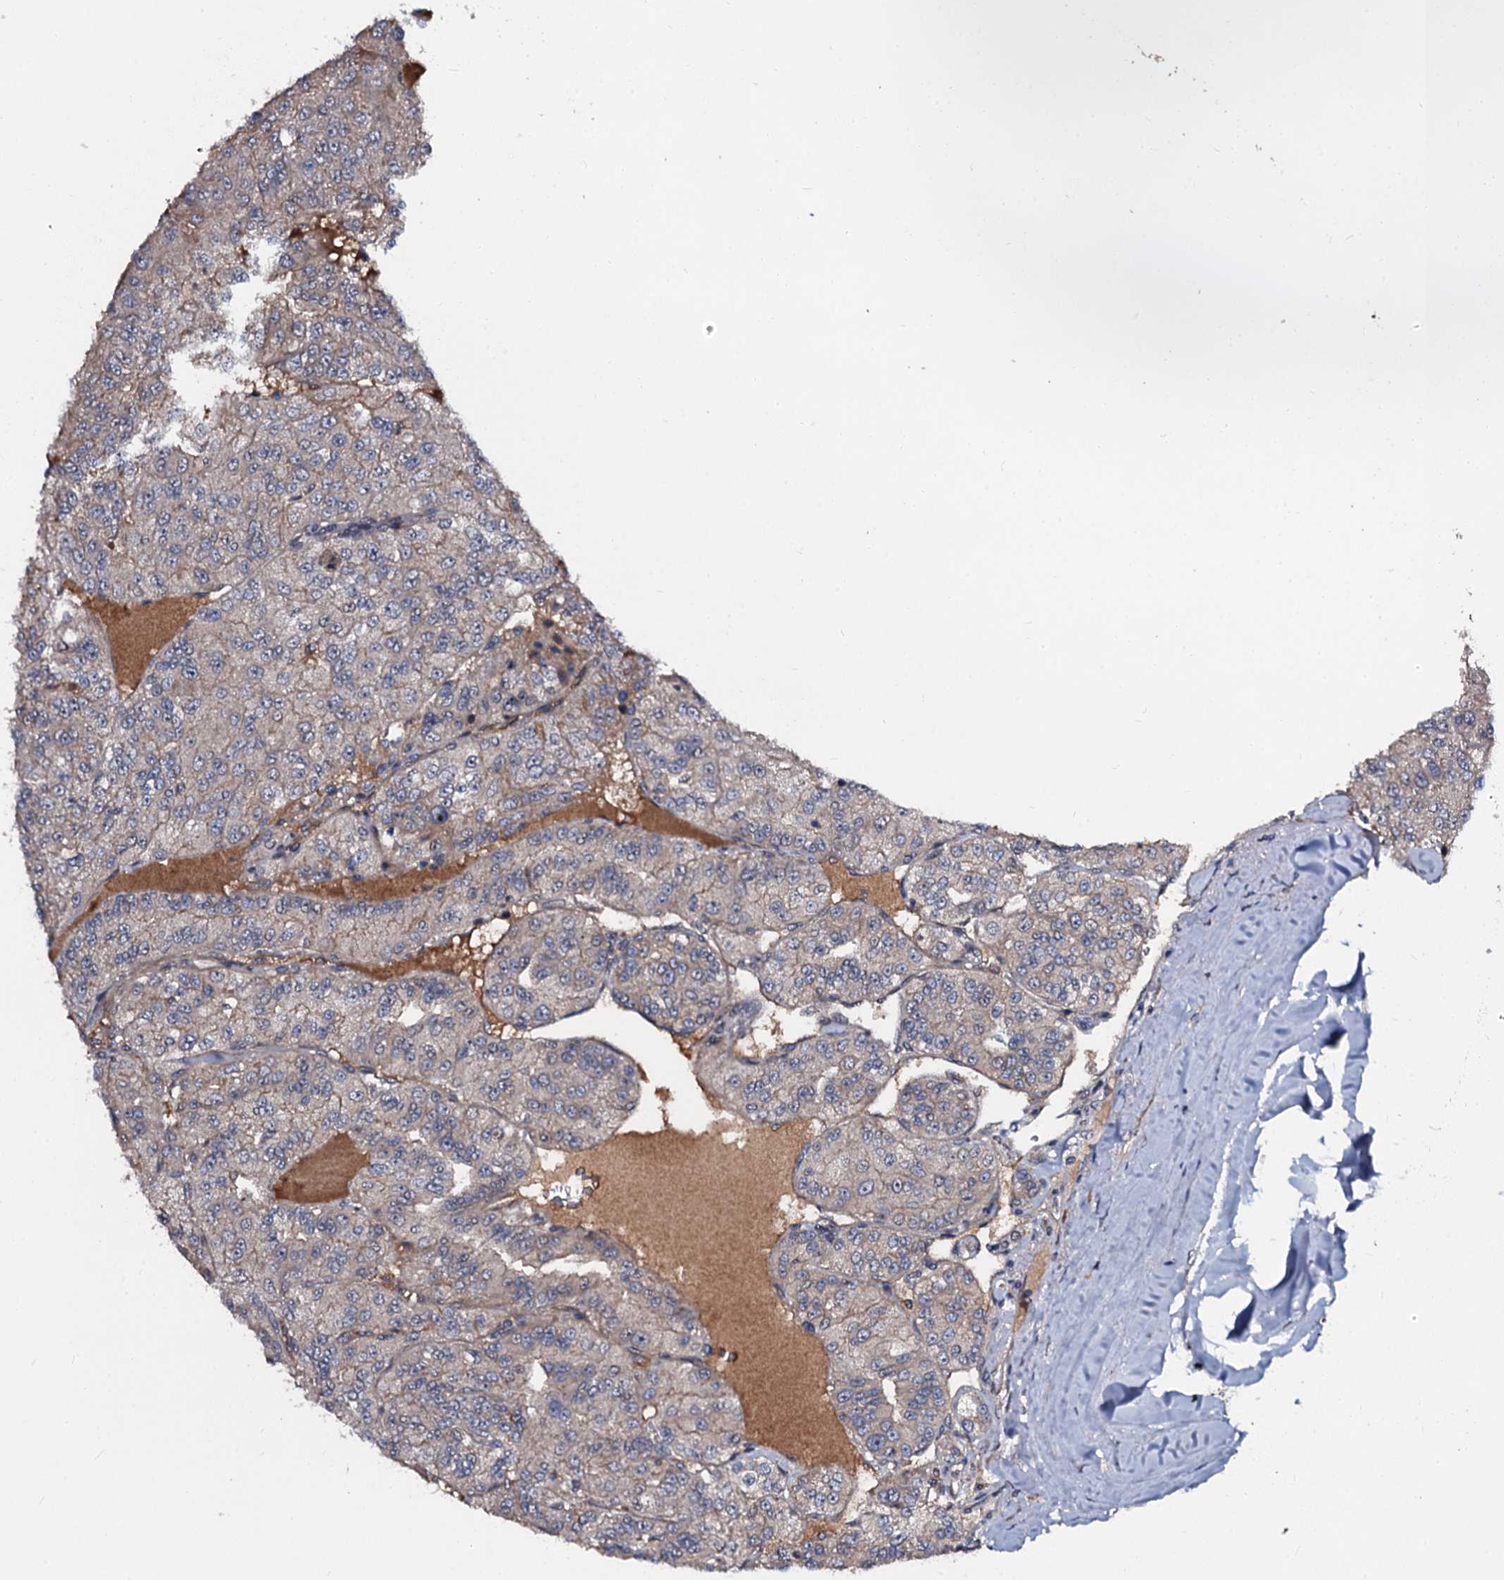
{"staining": {"intensity": "weak", "quantity": "25%-75%", "location": "cytoplasmic/membranous"}, "tissue": "renal cancer", "cell_type": "Tumor cells", "image_type": "cancer", "snomed": [{"axis": "morphology", "description": "Adenocarcinoma, NOS"}, {"axis": "topography", "description": "Kidney"}], "caption": "Immunohistochemistry image of human renal cancer (adenocarcinoma) stained for a protein (brown), which shows low levels of weak cytoplasmic/membranous positivity in about 25%-75% of tumor cells.", "gene": "N4BP1", "patient": {"sex": "female", "age": 63}}